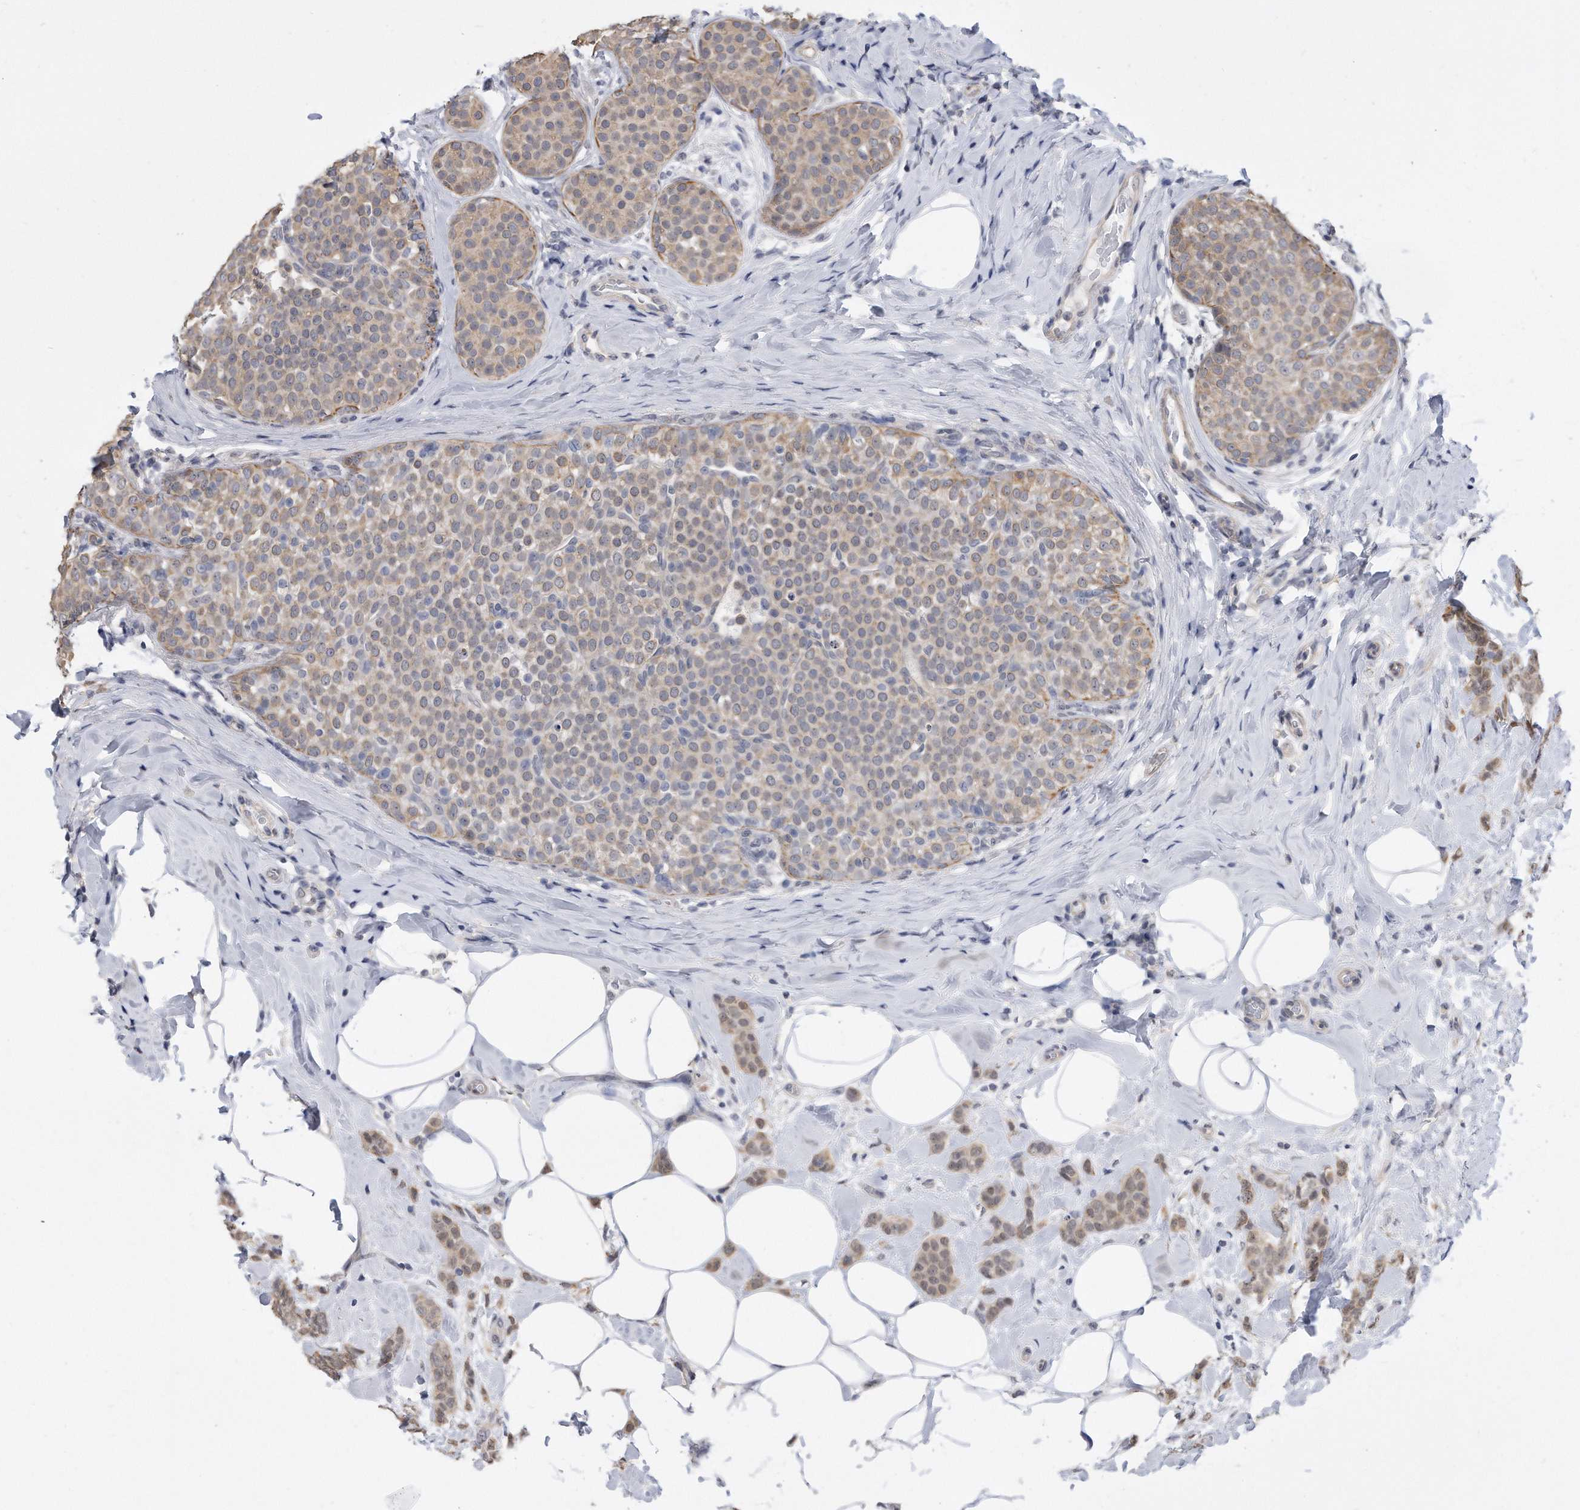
{"staining": {"intensity": "weak", "quantity": ">75%", "location": "cytoplasmic/membranous"}, "tissue": "breast cancer", "cell_type": "Tumor cells", "image_type": "cancer", "snomed": [{"axis": "morphology", "description": "Lobular carcinoma, in situ"}, {"axis": "morphology", "description": "Lobular carcinoma"}, {"axis": "topography", "description": "Breast"}], "caption": "Lobular carcinoma (breast) stained with DAB immunohistochemistry (IHC) shows low levels of weak cytoplasmic/membranous positivity in about >75% of tumor cells.", "gene": "TCP1", "patient": {"sex": "female", "age": 41}}